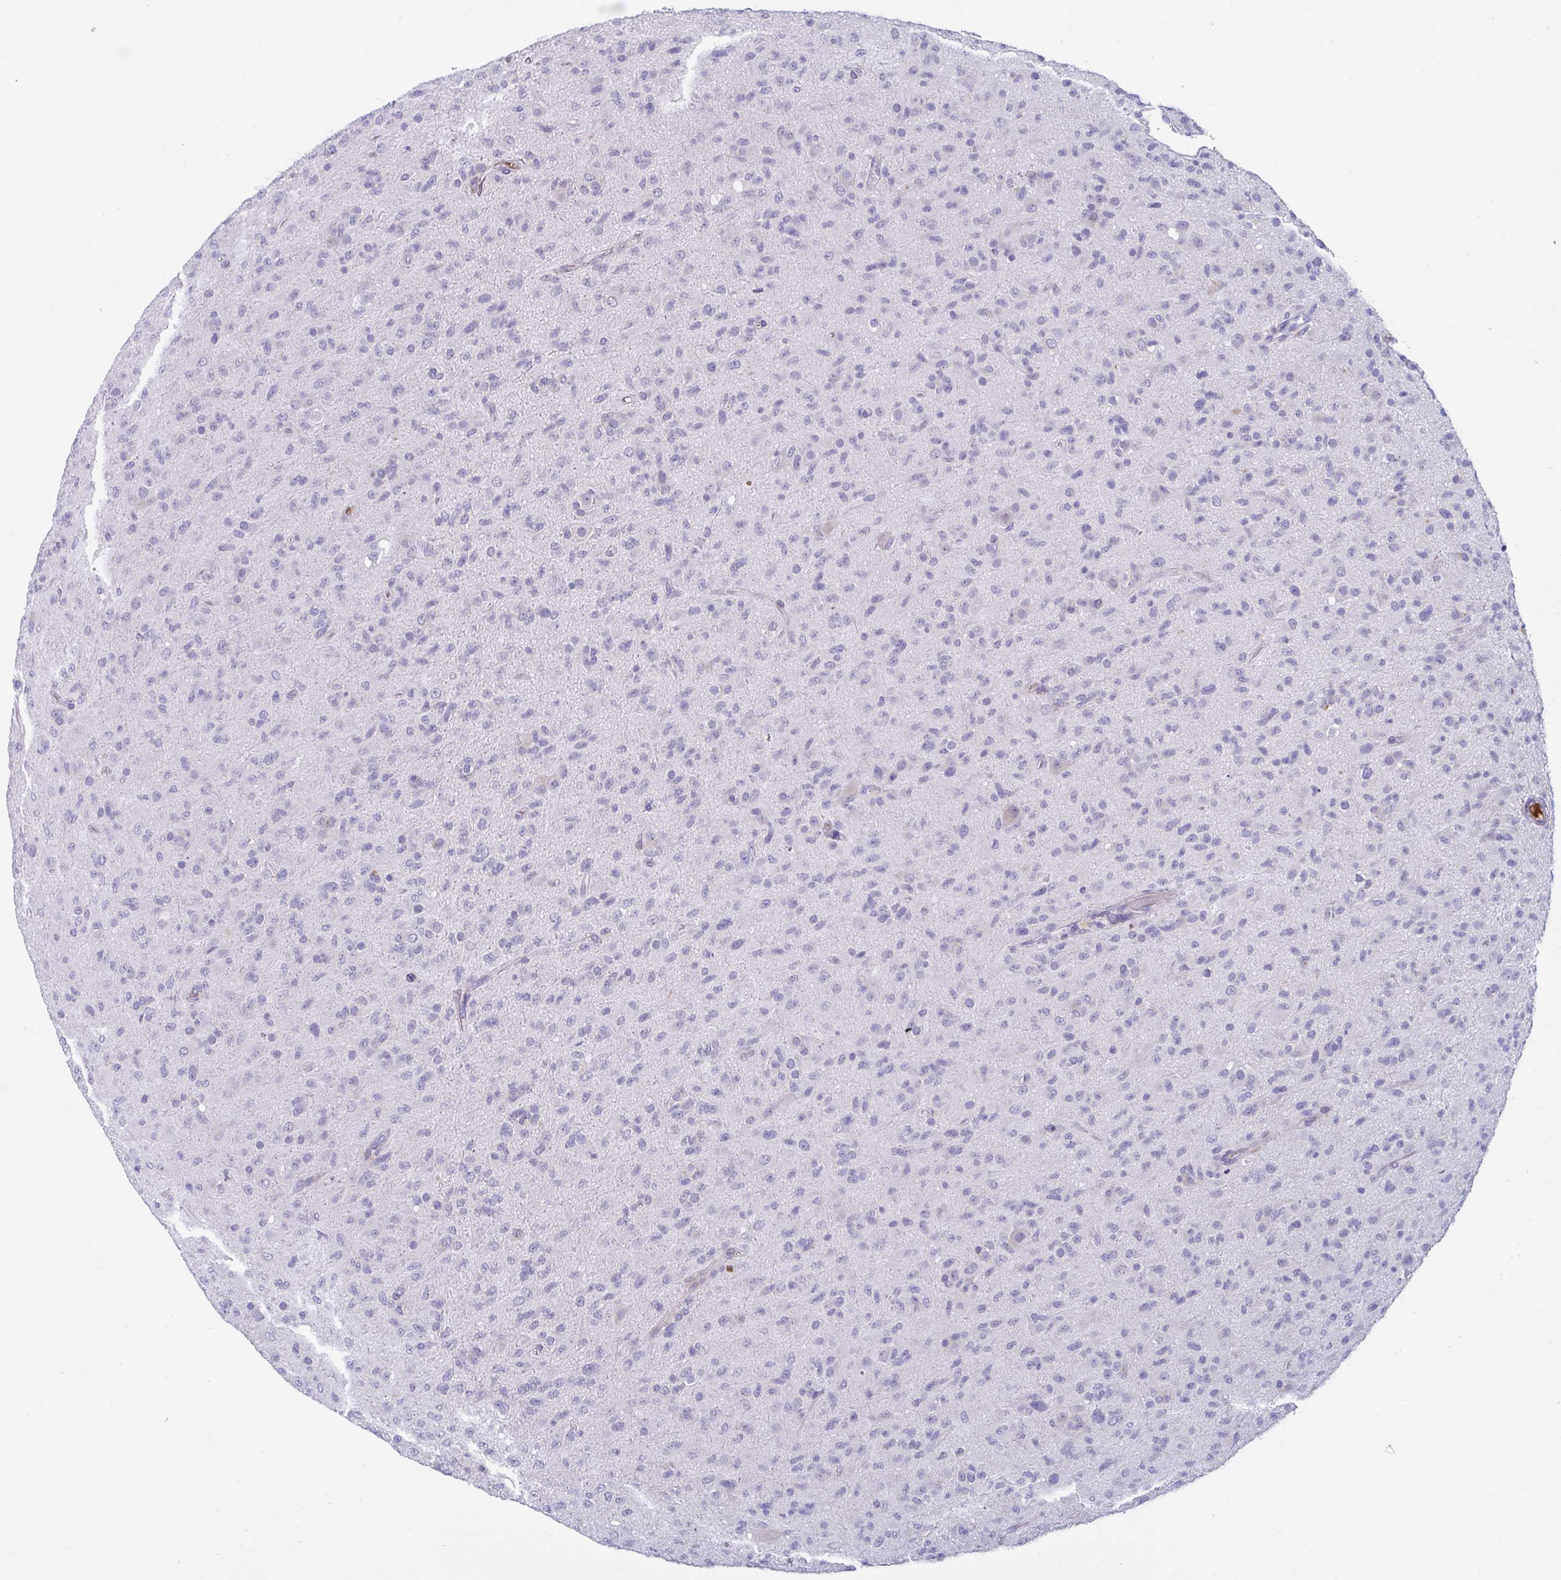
{"staining": {"intensity": "negative", "quantity": "none", "location": "none"}, "tissue": "glioma", "cell_type": "Tumor cells", "image_type": "cancer", "snomed": [{"axis": "morphology", "description": "Glioma, malignant, Low grade"}, {"axis": "topography", "description": "Brain"}], "caption": "A histopathology image of human malignant glioma (low-grade) is negative for staining in tumor cells.", "gene": "FAM219B", "patient": {"sex": "male", "age": 65}}